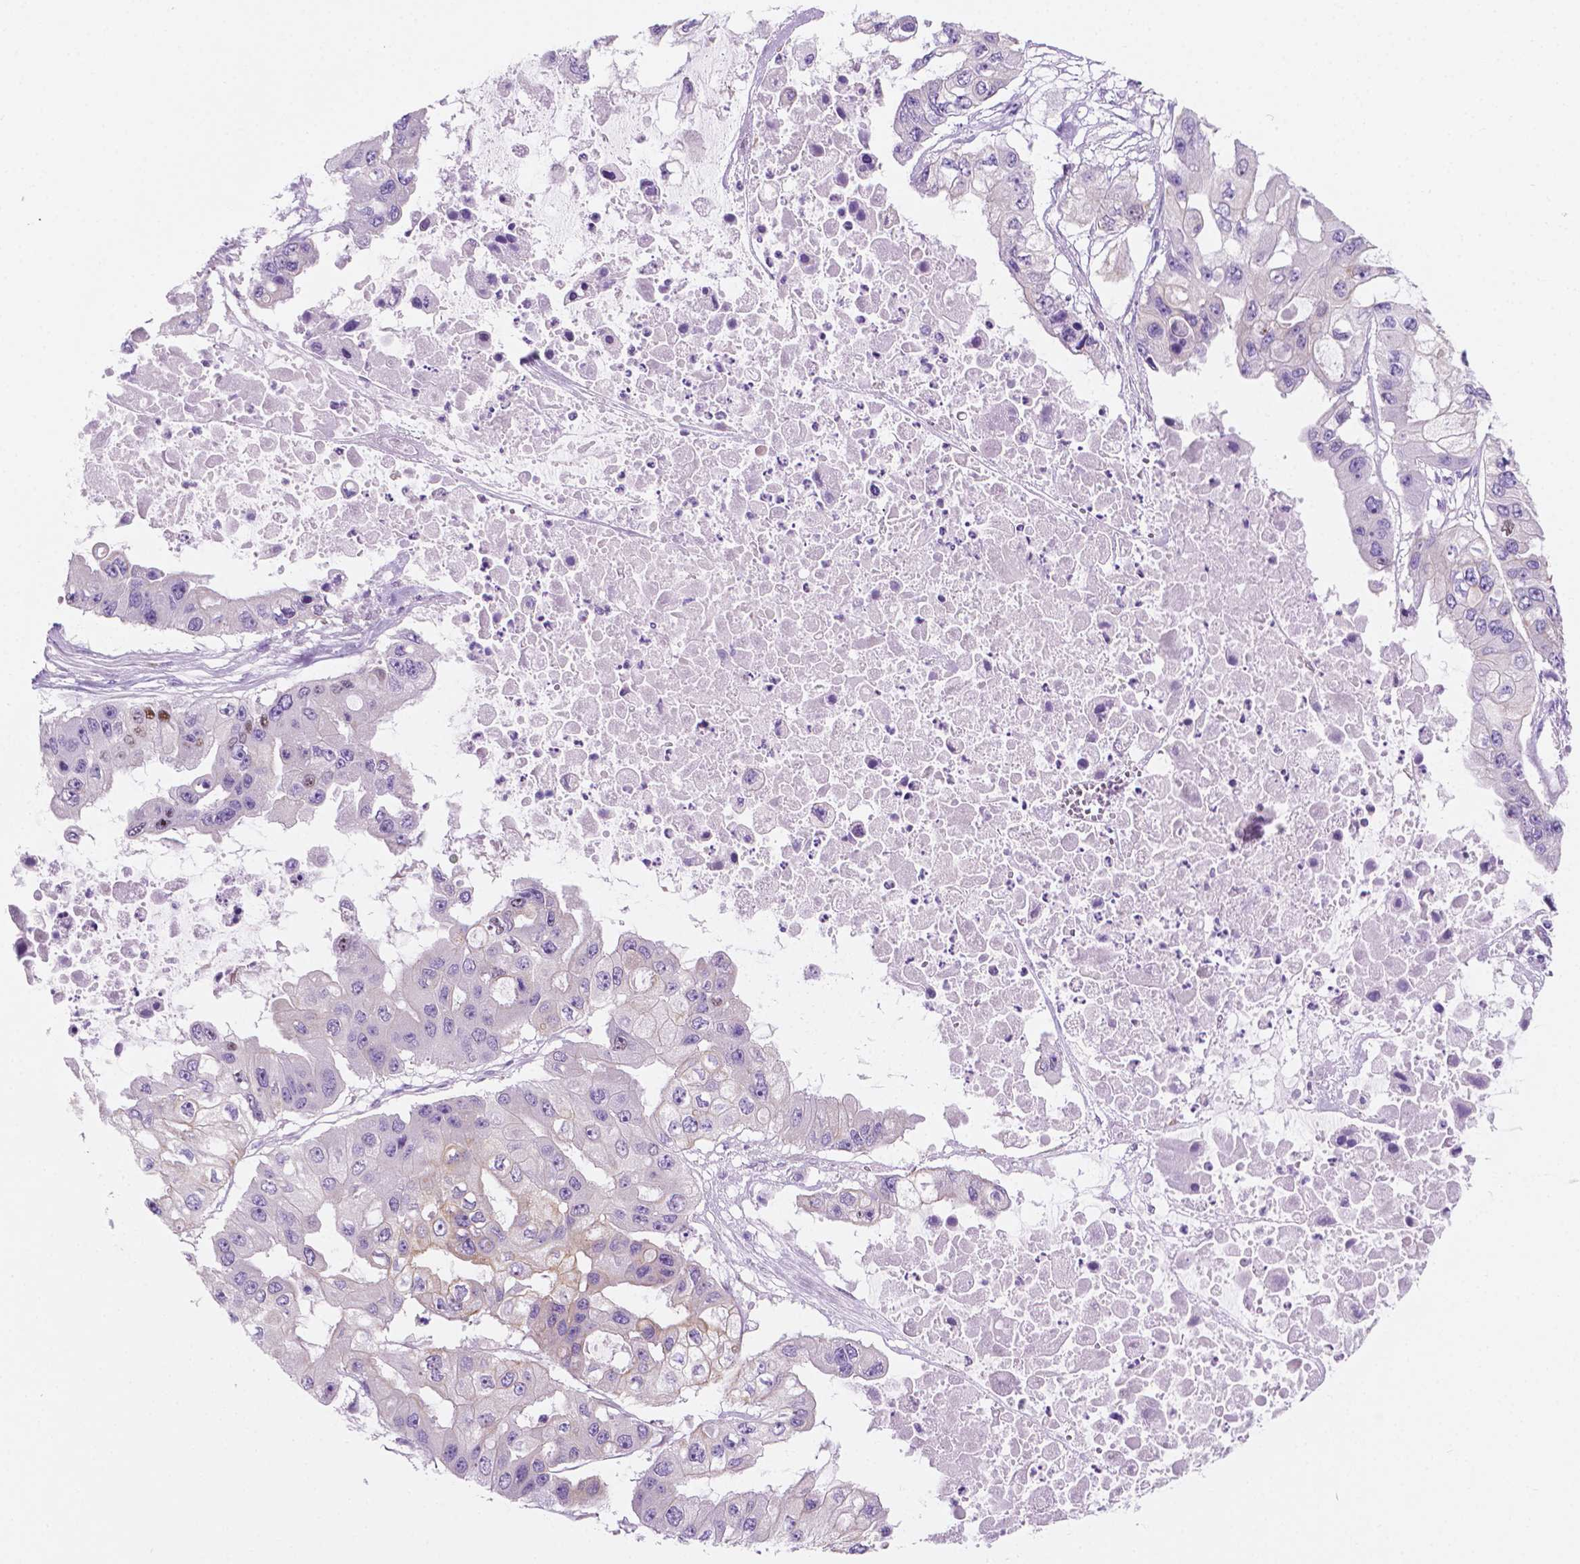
{"staining": {"intensity": "negative", "quantity": "none", "location": "none"}, "tissue": "ovarian cancer", "cell_type": "Tumor cells", "image_type": "cancer", "snomed": [{"axis": "morphology", "description": "Cystadenocarcinoma, serous, NOS"}, {"axis": "topography", "description": "Ovary"}], "caption": "IHC image of serous cystadenocarcinoma (ovarian) stained for a protein (brown), which demonstrates no expression in tumor cells. The staining is performed using DAB brown chromogen with nuclei counter-stained in using hematoxylin.", "gene": "EPPK1", "patient": {"sex": "female", "age": 56}}